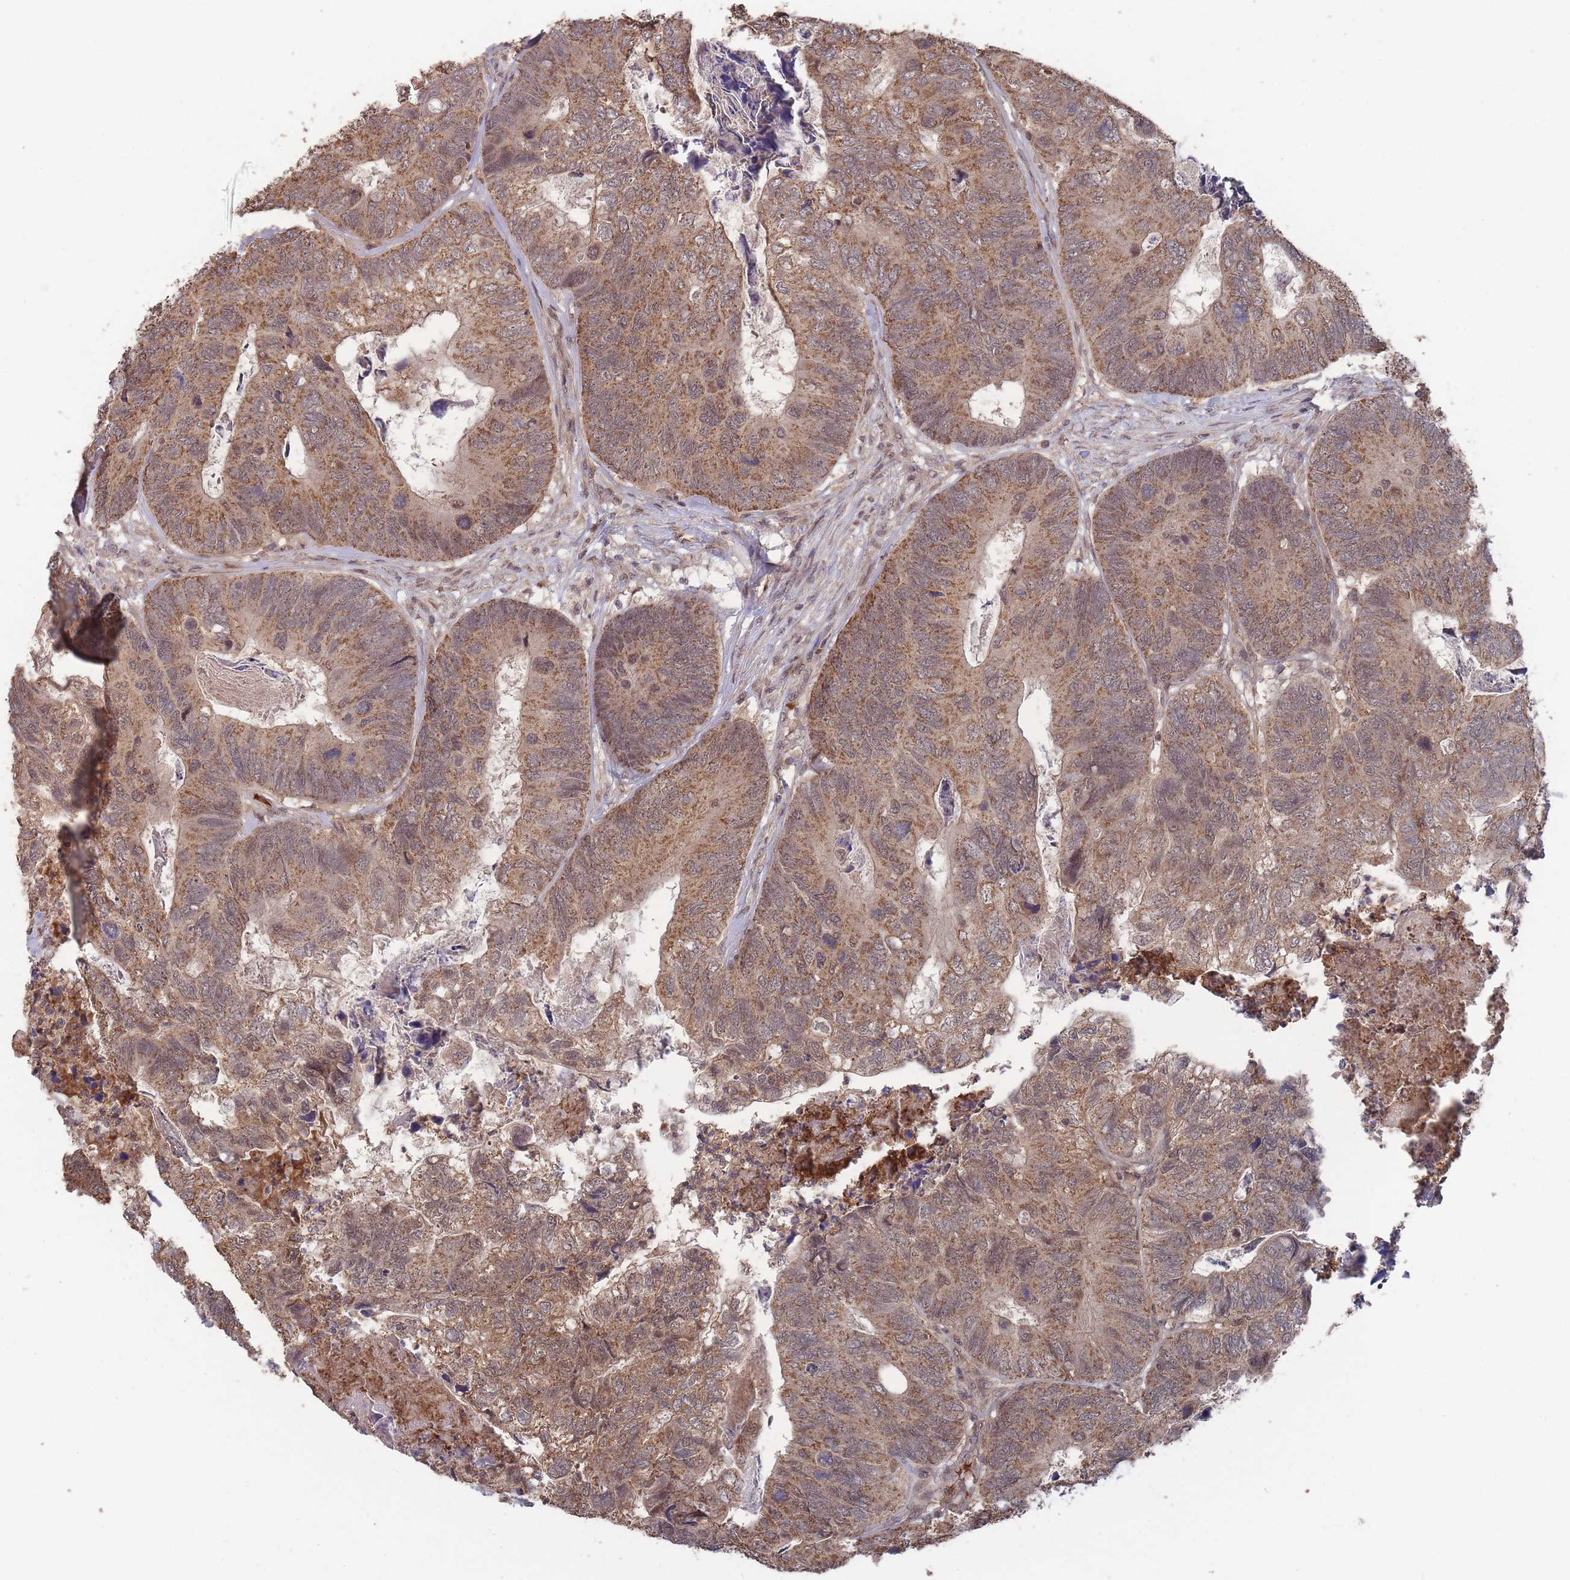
{"staining": {"intensity": "moderate", "quantity": ">75%", "location": "cytoplasmic/membranous"}, "tissue": "colorectal cancer", "cell_type": "Tumor cells", "image_type": "cancer", "snomed": [{"axis": "morphology", "description": "Adenocarcinoma, NOS"}, {"axis": "topography", "description": "Colon"}], "caption": "IHC histopathology image of neoplastic tissue: adenocarcinoma (colorectal) stained using immunohistochemistry demonstrates medium levels of moderate protein expression localized specifically in the cytoplasmic/membranous of tumor cells, appearing as a cytoplasmic/membranous brown color.", "gene": "SF3B1", "patient": {"sex": "female", "age": 67}}